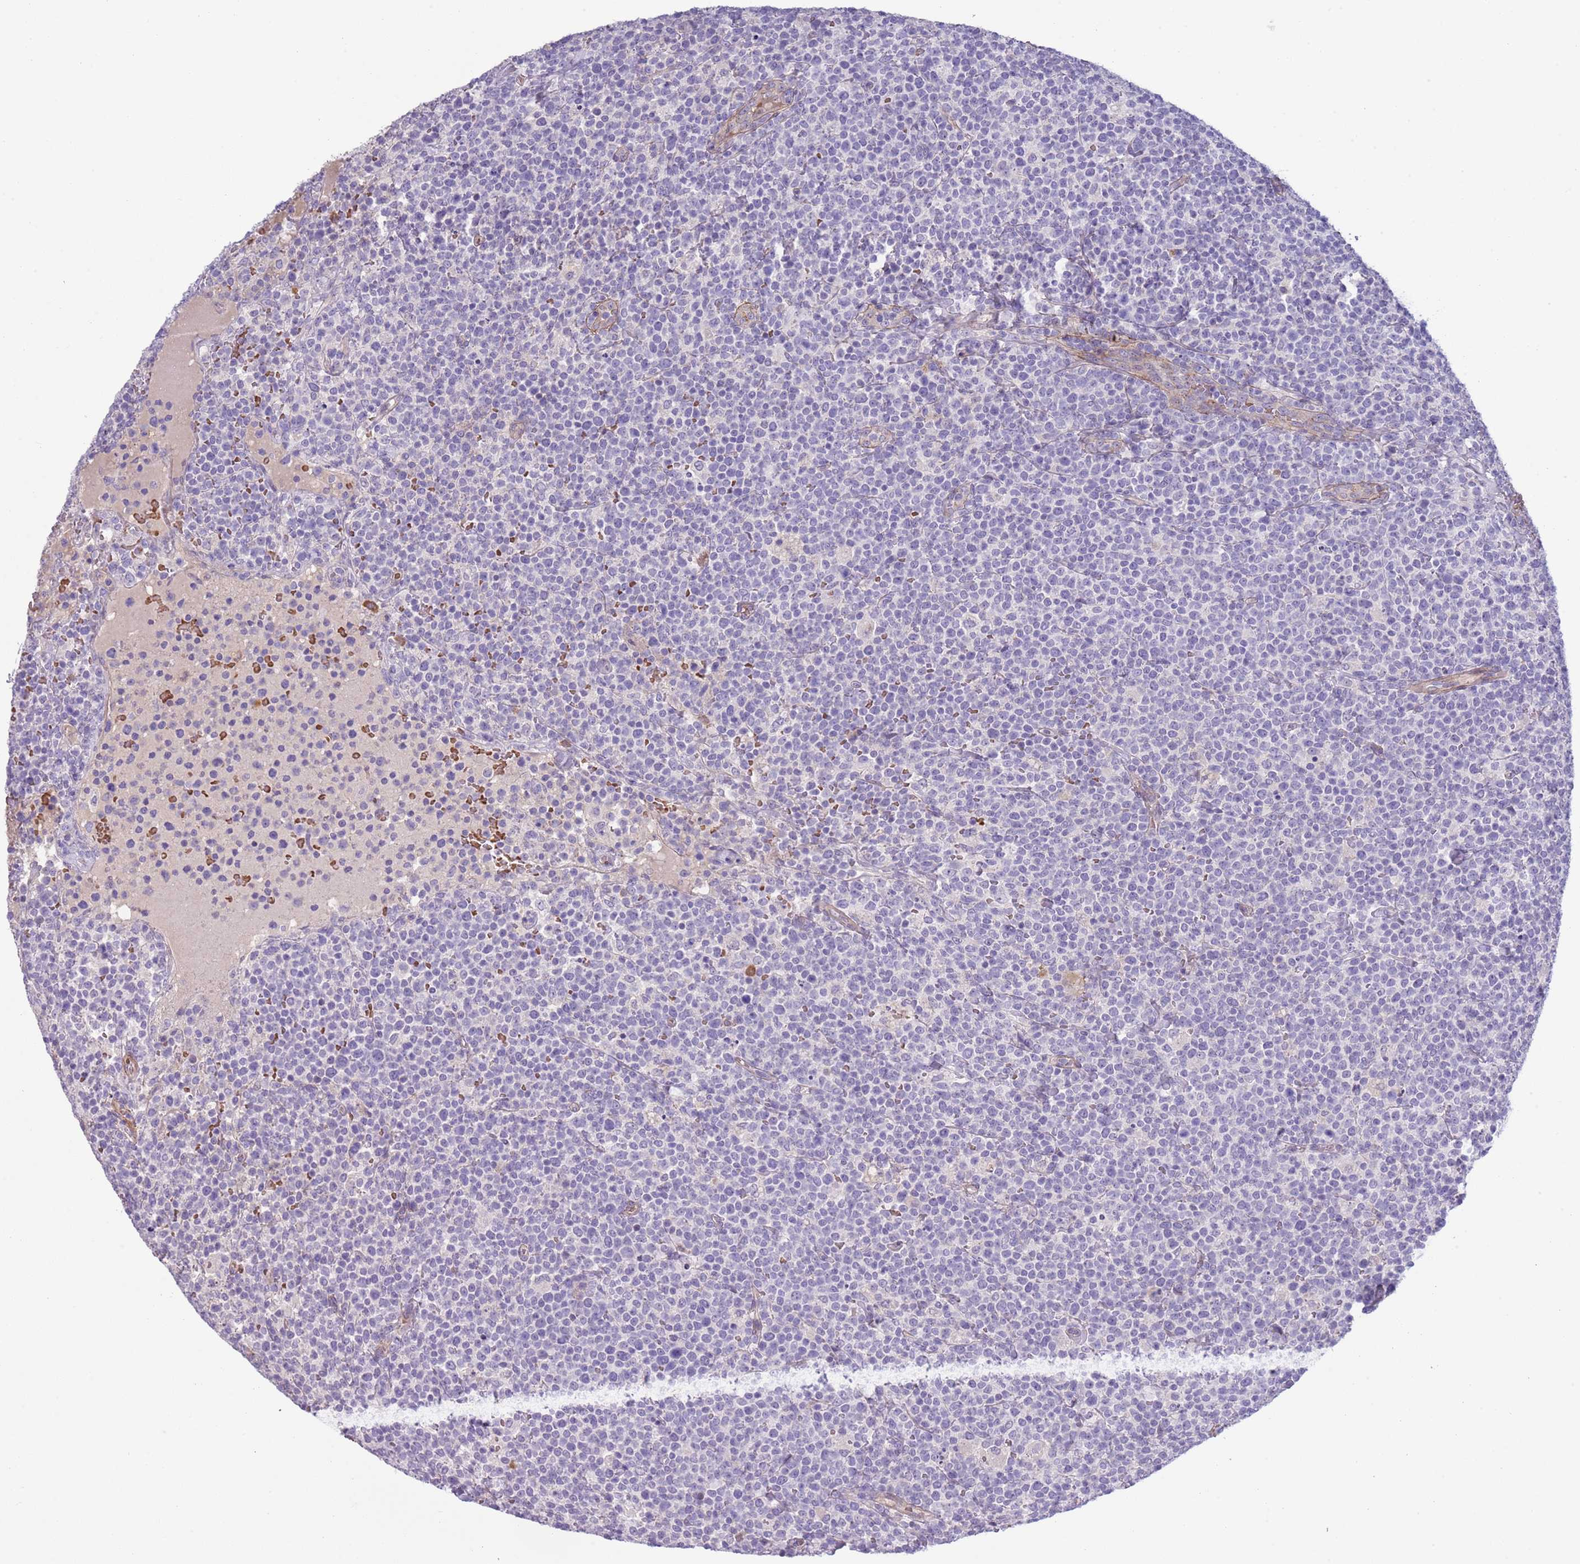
{"staining": {"intensity": "negative", "quantity": "none", "location": "none"}, "tissue": "lymphoma", "cell_type": "Tumor cells", "image_type": "cancer", "snomed": [{"axis": "morphology", "description": "Malignant lymphoma, non-Hodgkin's type, High grade"}, {"axis": "topography", "description": "Lymph node"}], "caption": "The IHC micrograph has no significant staining in tumor cells of malignant lymphoma, non-Hodgkin's type (high-grade) tissue.", "gene": "TINAGL1", "patient": {"sex": "male", "age": 61}}